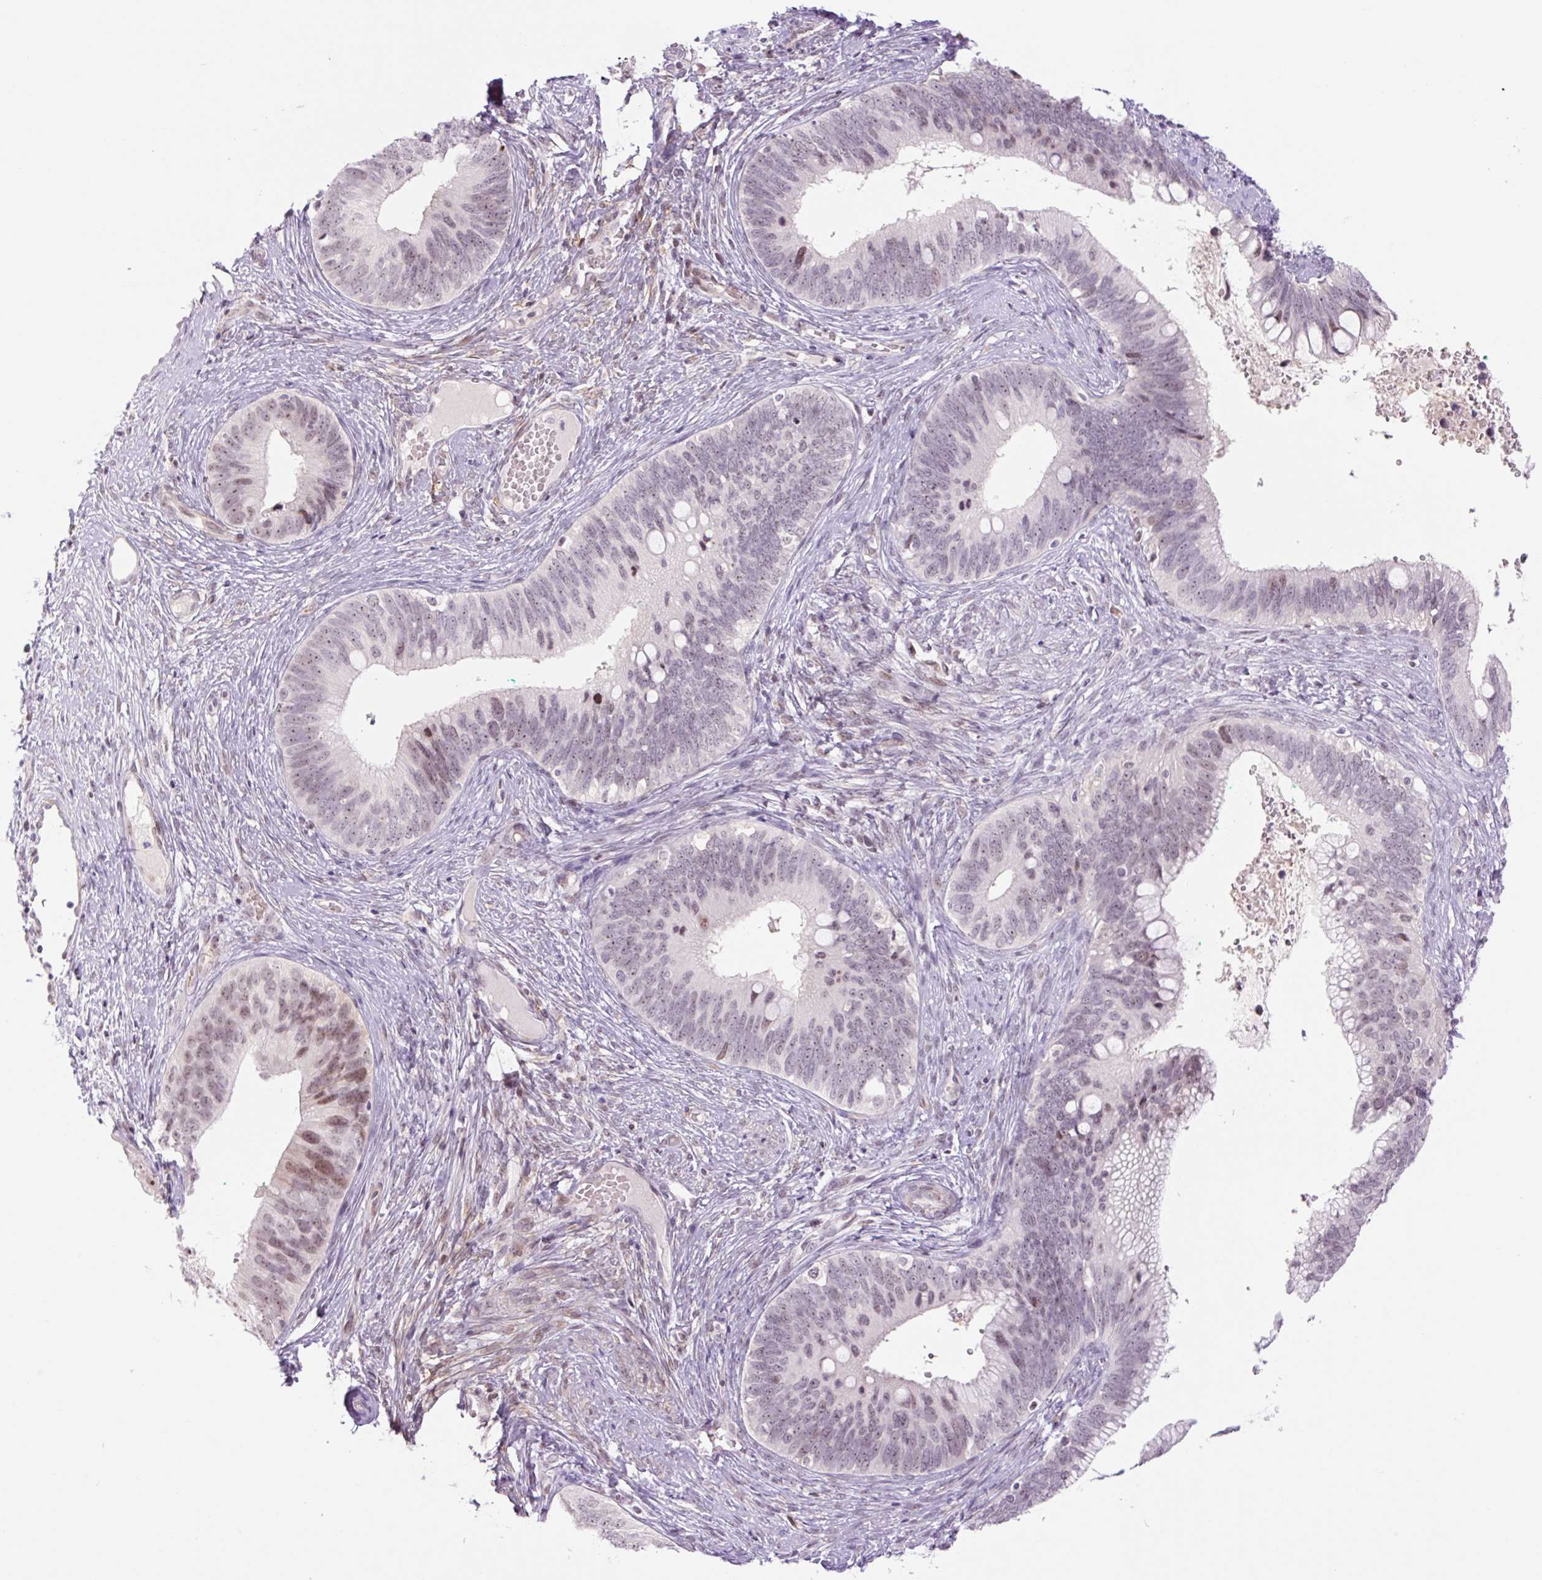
{"staining": {"intensity": "weak", "quantity": "25%-75%", "location": "nuclear"}, "tissue": "cervical cancer", "cell_type": "Tumor cells", "image_type": "cancer", "snomed": [{"axis": "morphology", "description": "Adenocarcinoma, NOS"}, {"axis": "topography", "description": "Cervix"}], "caption": "Immunohistochemical staining of human adenocarcinoma (cervical) exhibits low levels of weak nuclear staining in about 25%-75% of tumor cells.", "gene": "ZNF417", "patient": {"sex": "female", "age": 42}}